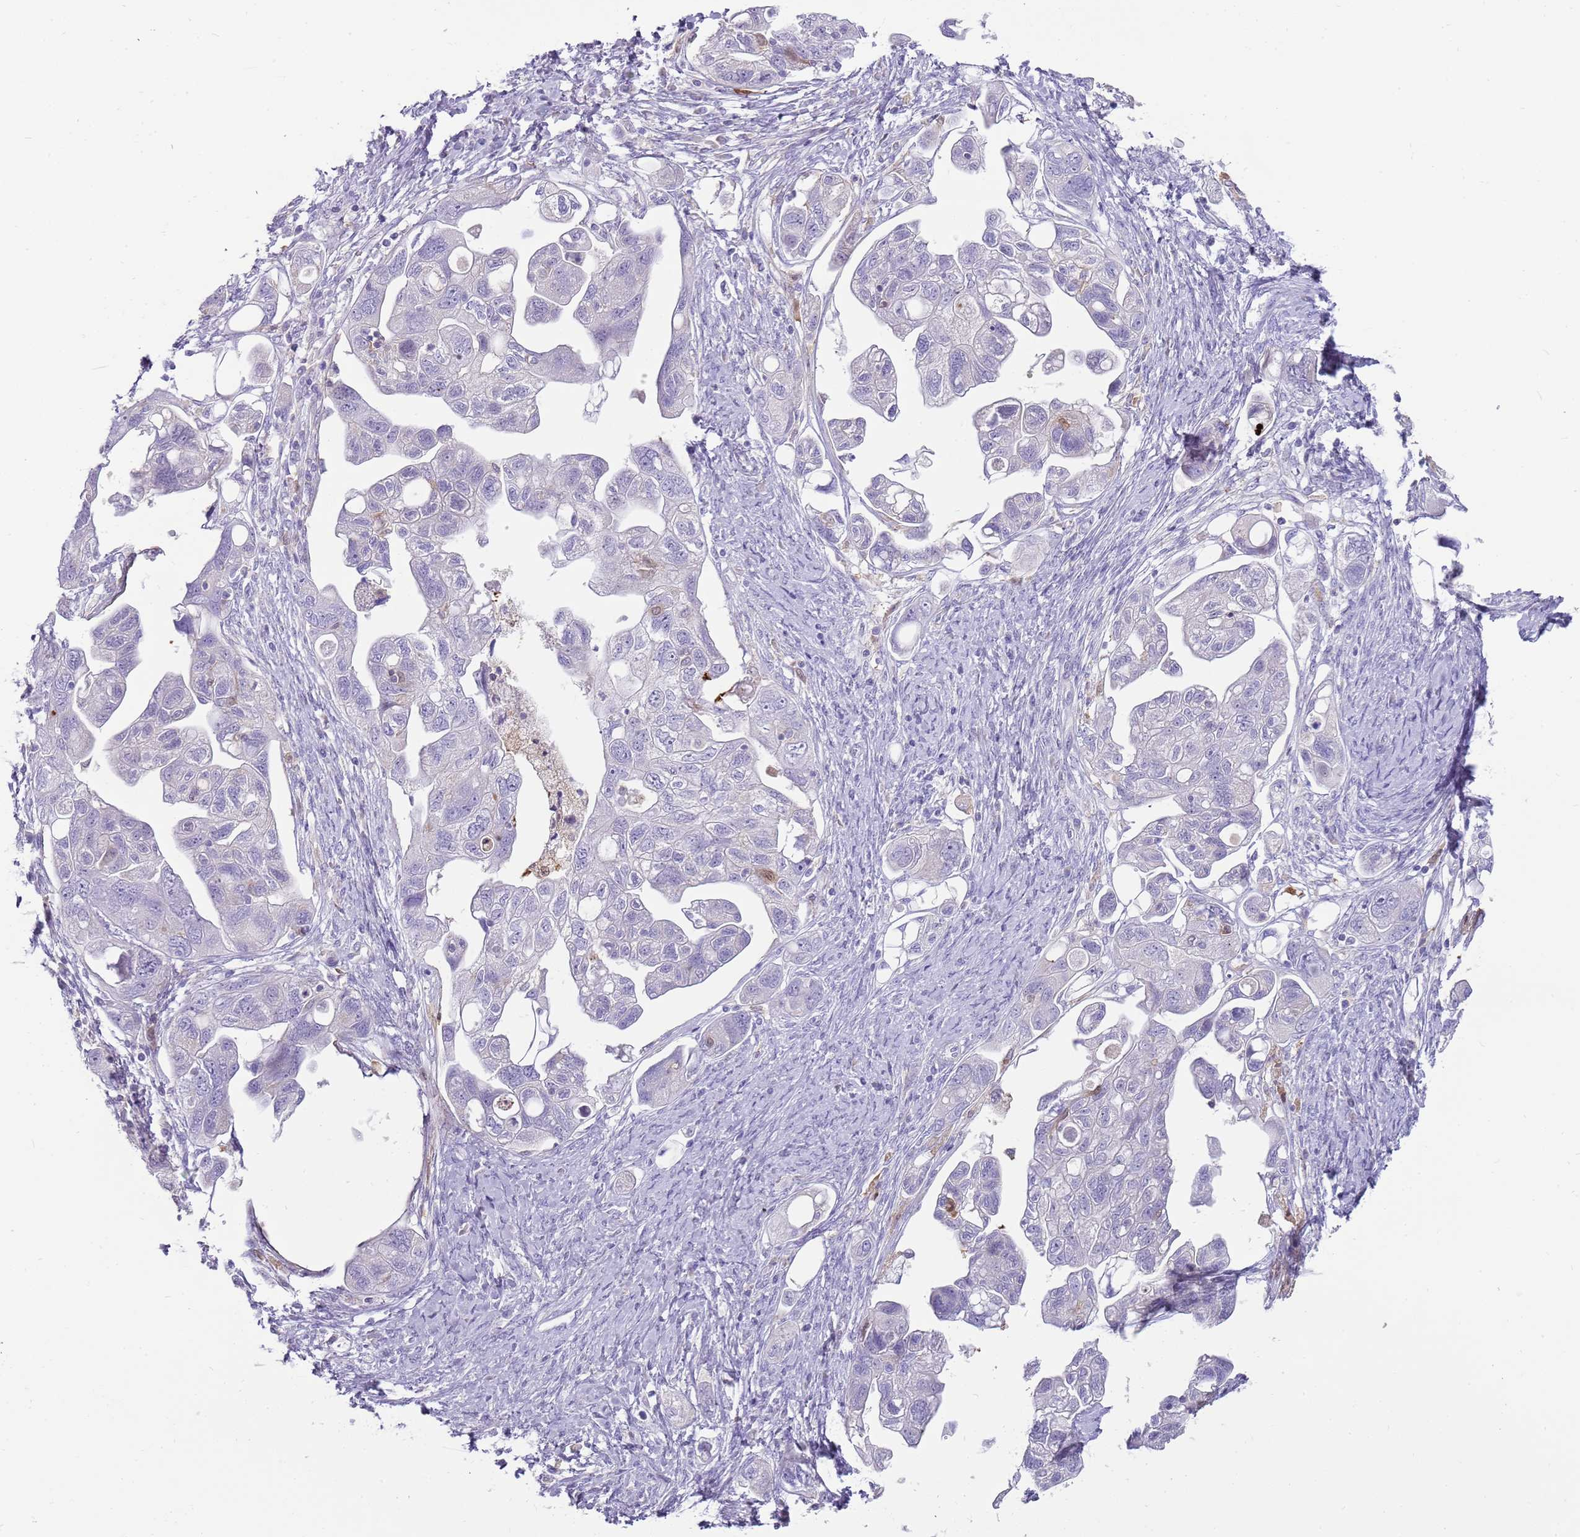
{"staining": {"intensity": "negative", "quantity": "none", "location": "none"}, "tissue": "ovarian cancer", "cell_type": "Tumor cells", "image_type": "cancer", "snomed": [{"axis": "morphology", "description": "Carcinoma, NOS"}, {"axis": "morphology", "description": "Cystadenocarcinoma, serous, NOS"}, {"axis": "topography", "description": "Ovary"}], "caption": "This is an immunohistochemistry (IHC) image of ovarian carcinoma. There is no positivity in tumor cells.", "gene": "DIPK1C", "patient": {"sex": "female", "age": 69}}